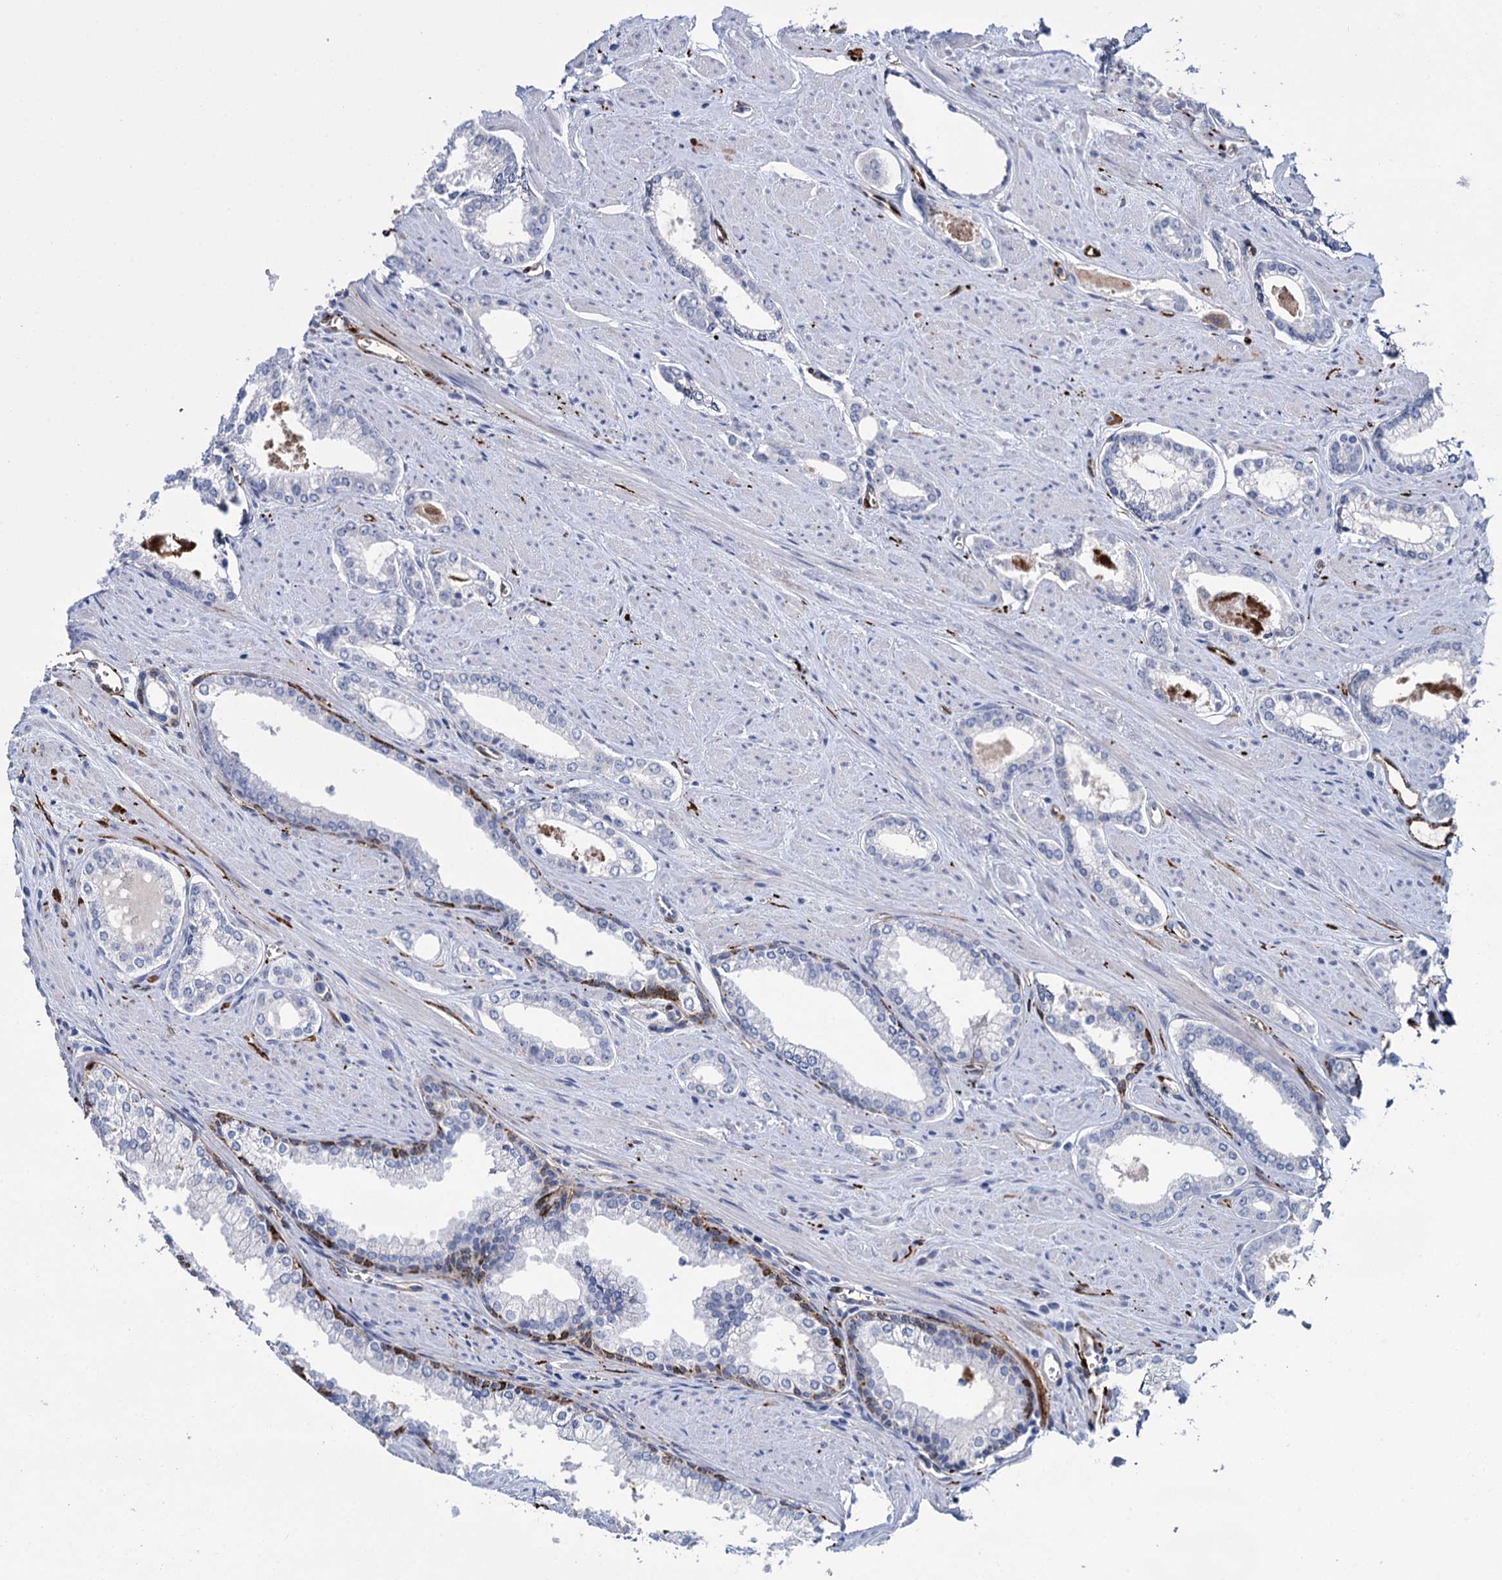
{"staining": {"intensity": "negative", "quantity": "none", "location": "none"}, "tissue": "prostate cancer", "cell_type": "Tumor cells", "image_type": "cancer", "snomed": [{"axis": "morphology", "description": "Adenocarcinoma, Low grade"}, {"axis": "topography", "description": "Prostate and seminal vesicle, NOS"}], "caption": "Human adenocarcinoma (low-grade) (prostate) stained for a protein using immunohistochemistry displays no positivity in tumor cells.", "gene": "SNCG", "patient": {"sex": "male", "age": 60}}